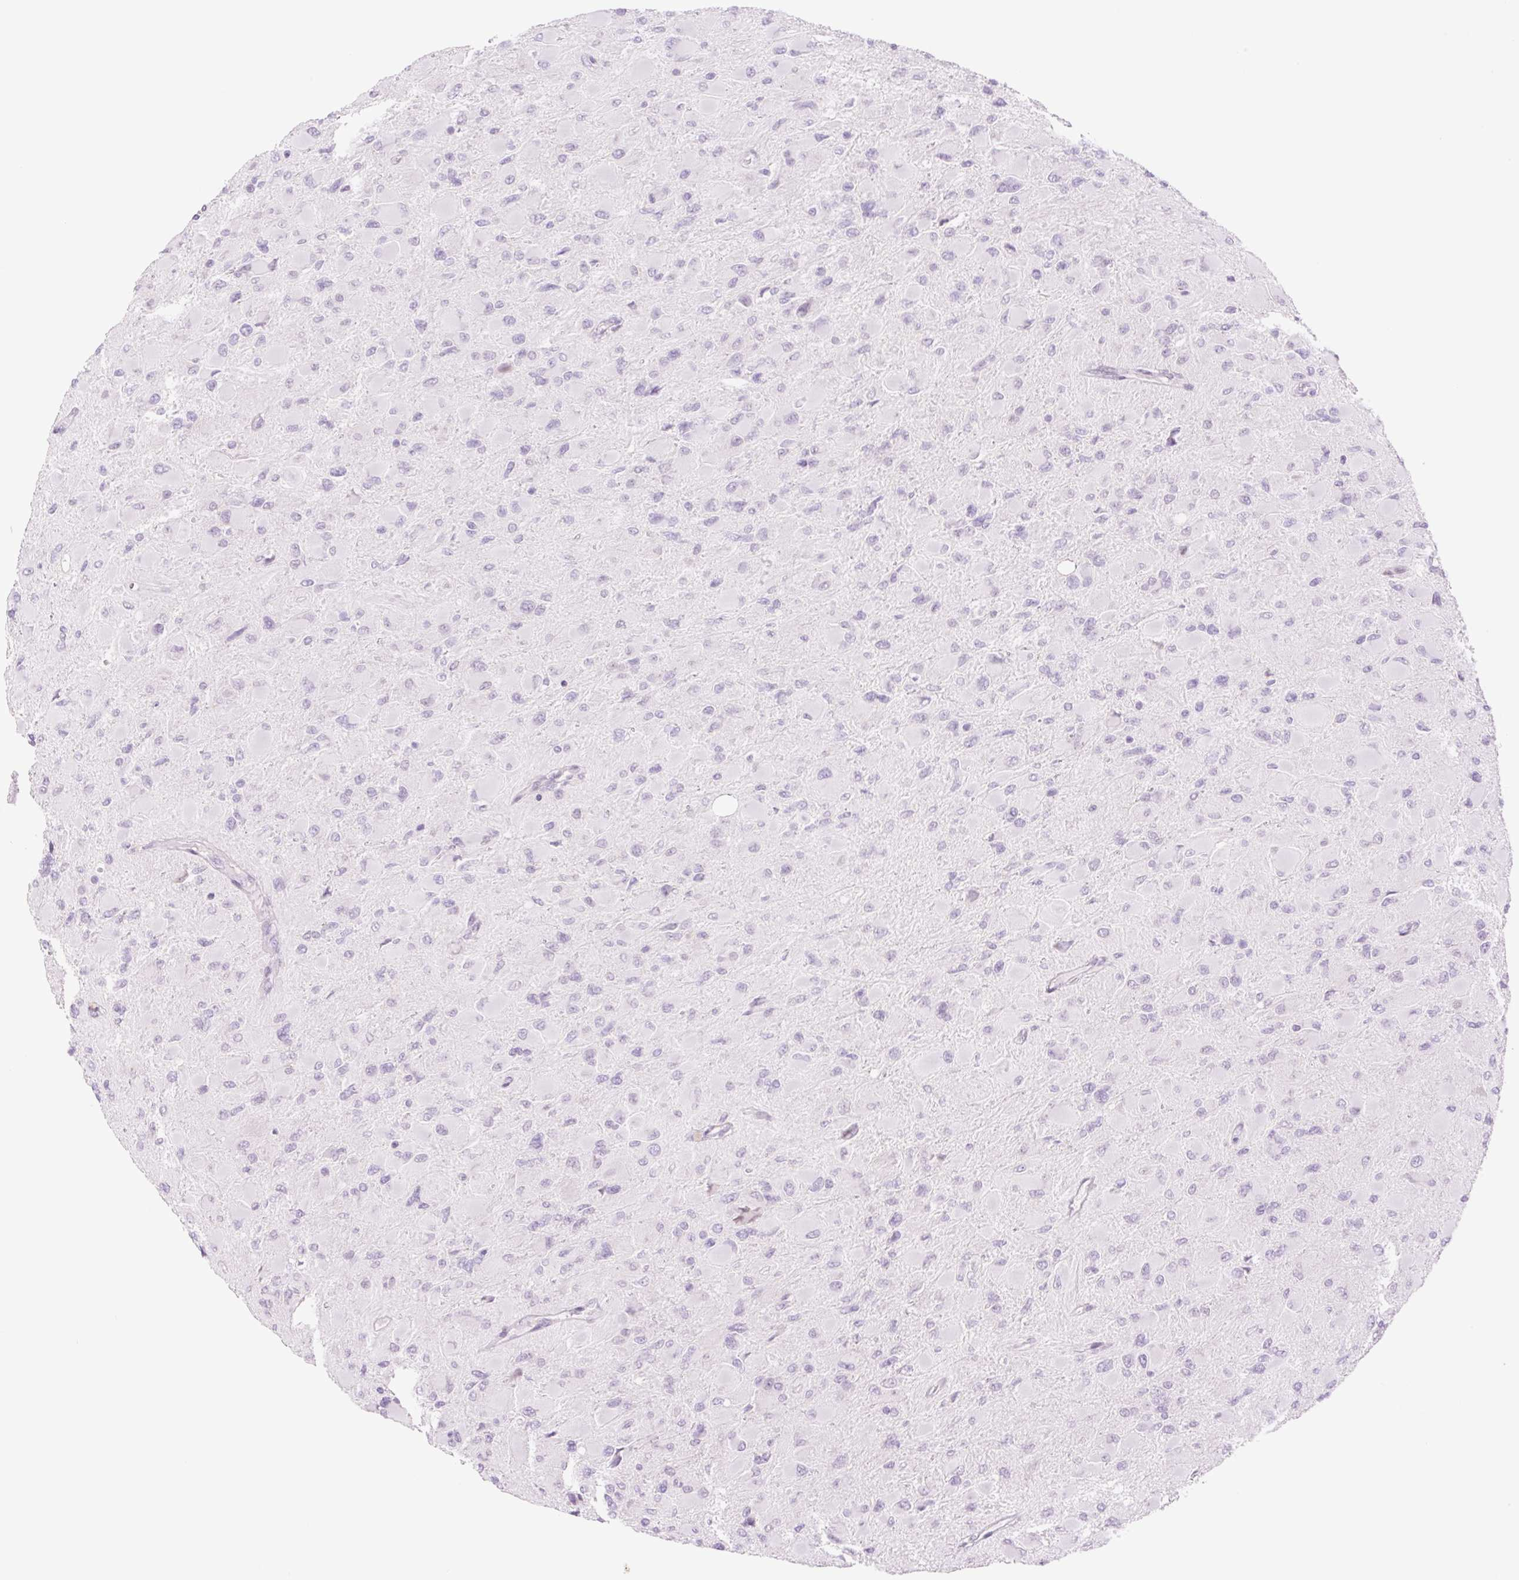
{"staining": {"intensity": "negative", "quantity": "none", "location": "none"}, "tissue": "glioma", "cell_type": "Tumor cells", "image_type": "cancer", "snomed": [{"axis": "morphology", "description": "Glioma, malignant, High grade"}, {"axis": "topography", "description": "Cerebral cortex"}], "caption": "Tumor cells show no significant protein expression in malignant glioma (high-grade).", "gene": "TBX15", "patient": {"sex": "female", "age": 36}}